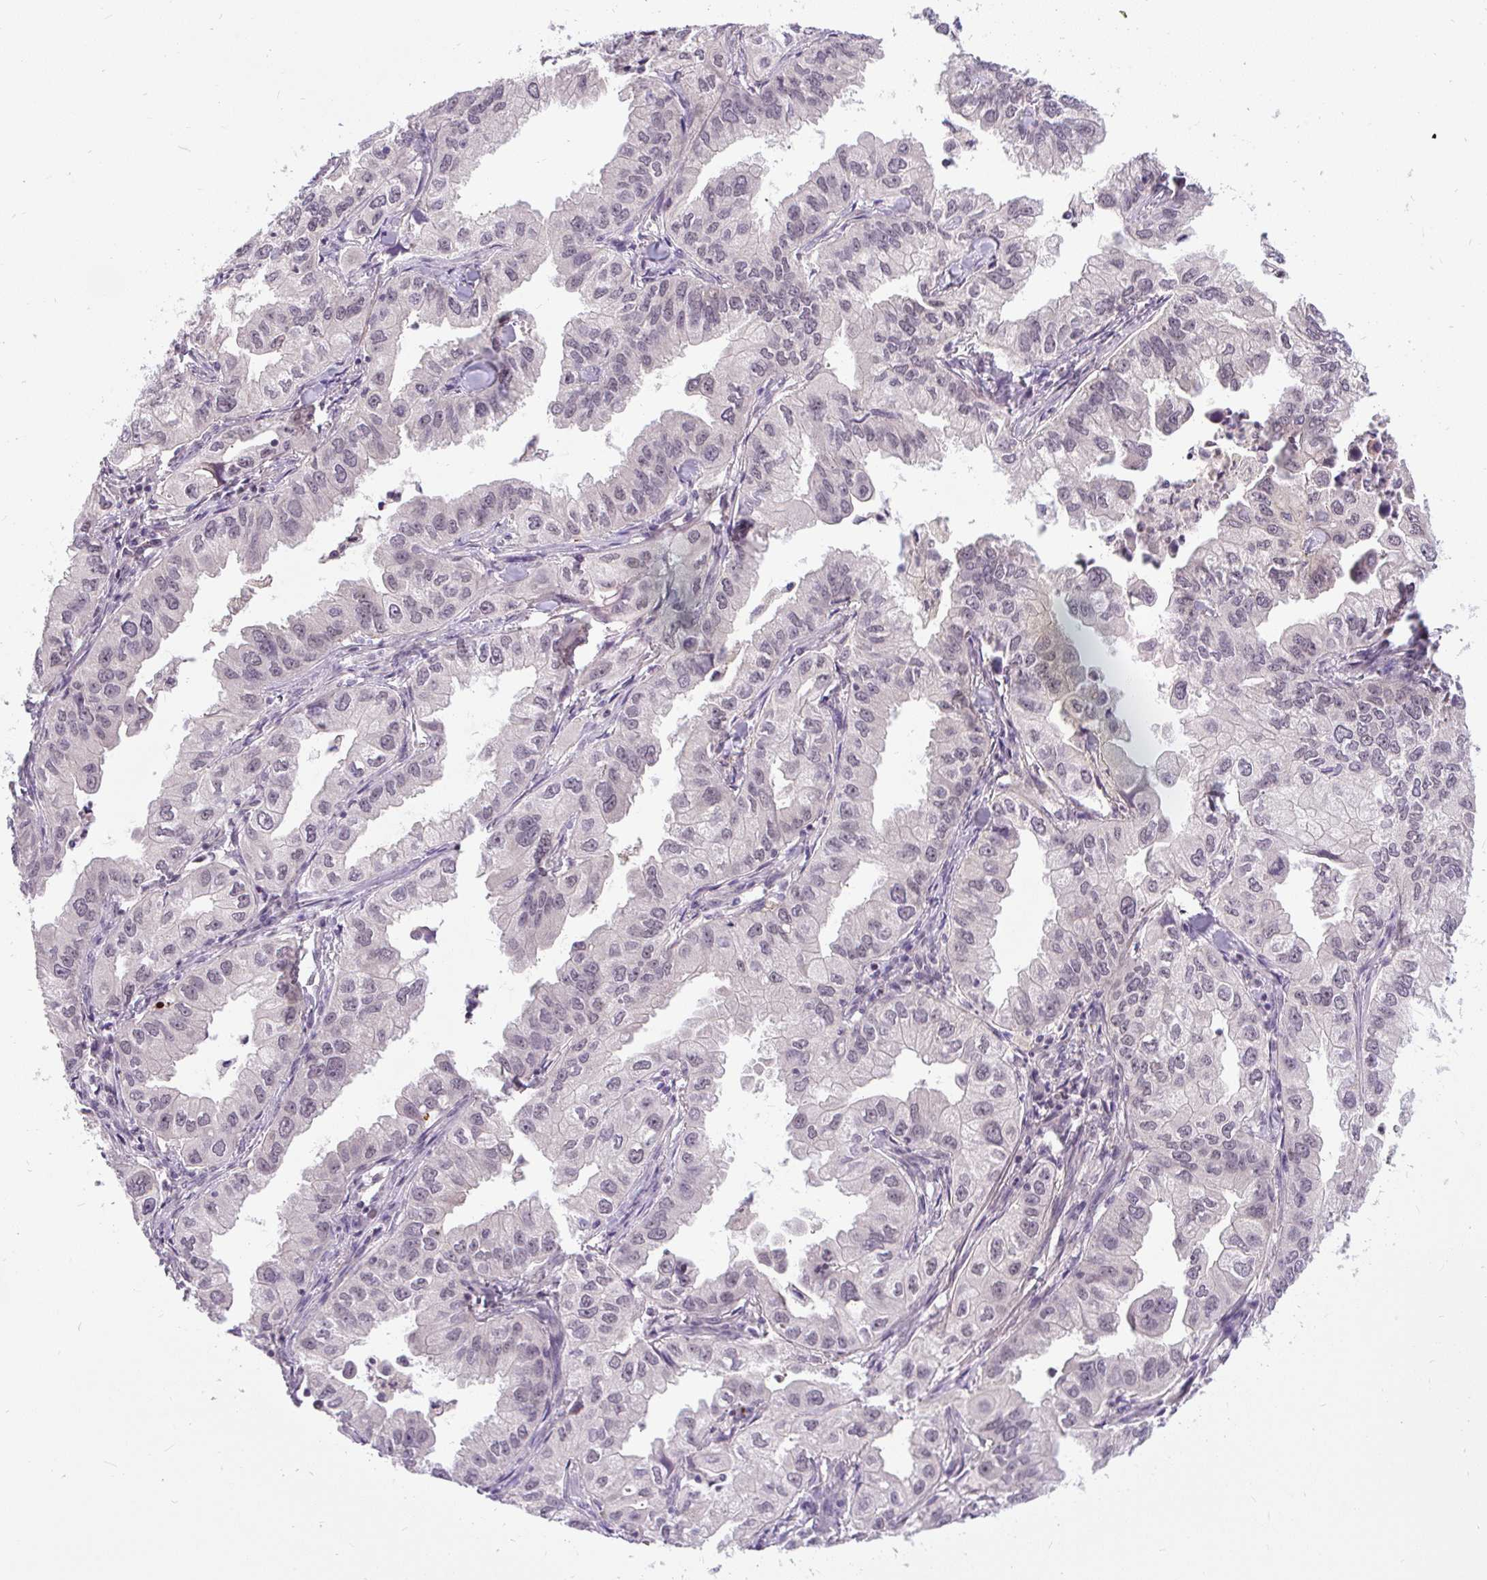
{"staining": {"intensity": "negative", "quantity": "none", "location": "none"}, "tissue": "lung cancer", "cell_type": "Tumor cells", "image_type": "cancer", "snomed": [{"axis": "morphology", "description": "Adenocarcinoma, NOS"}, {"axis": "topography", "description": "Lung"}], "caption": "High magnification brightfield microscopy of lung cancer (adenocarcinoma) stained with DAB (brown) and counterstained with hematoxylin (blue): tumor cells show no significant expression. The staining is performed using DAB (3,3'-diaminobenzidine) brown chromogen with nuclei counter-stained in using hematoxylin.", "gene": "FAM117B", "patient": {"sex": "male", "age": 48}}